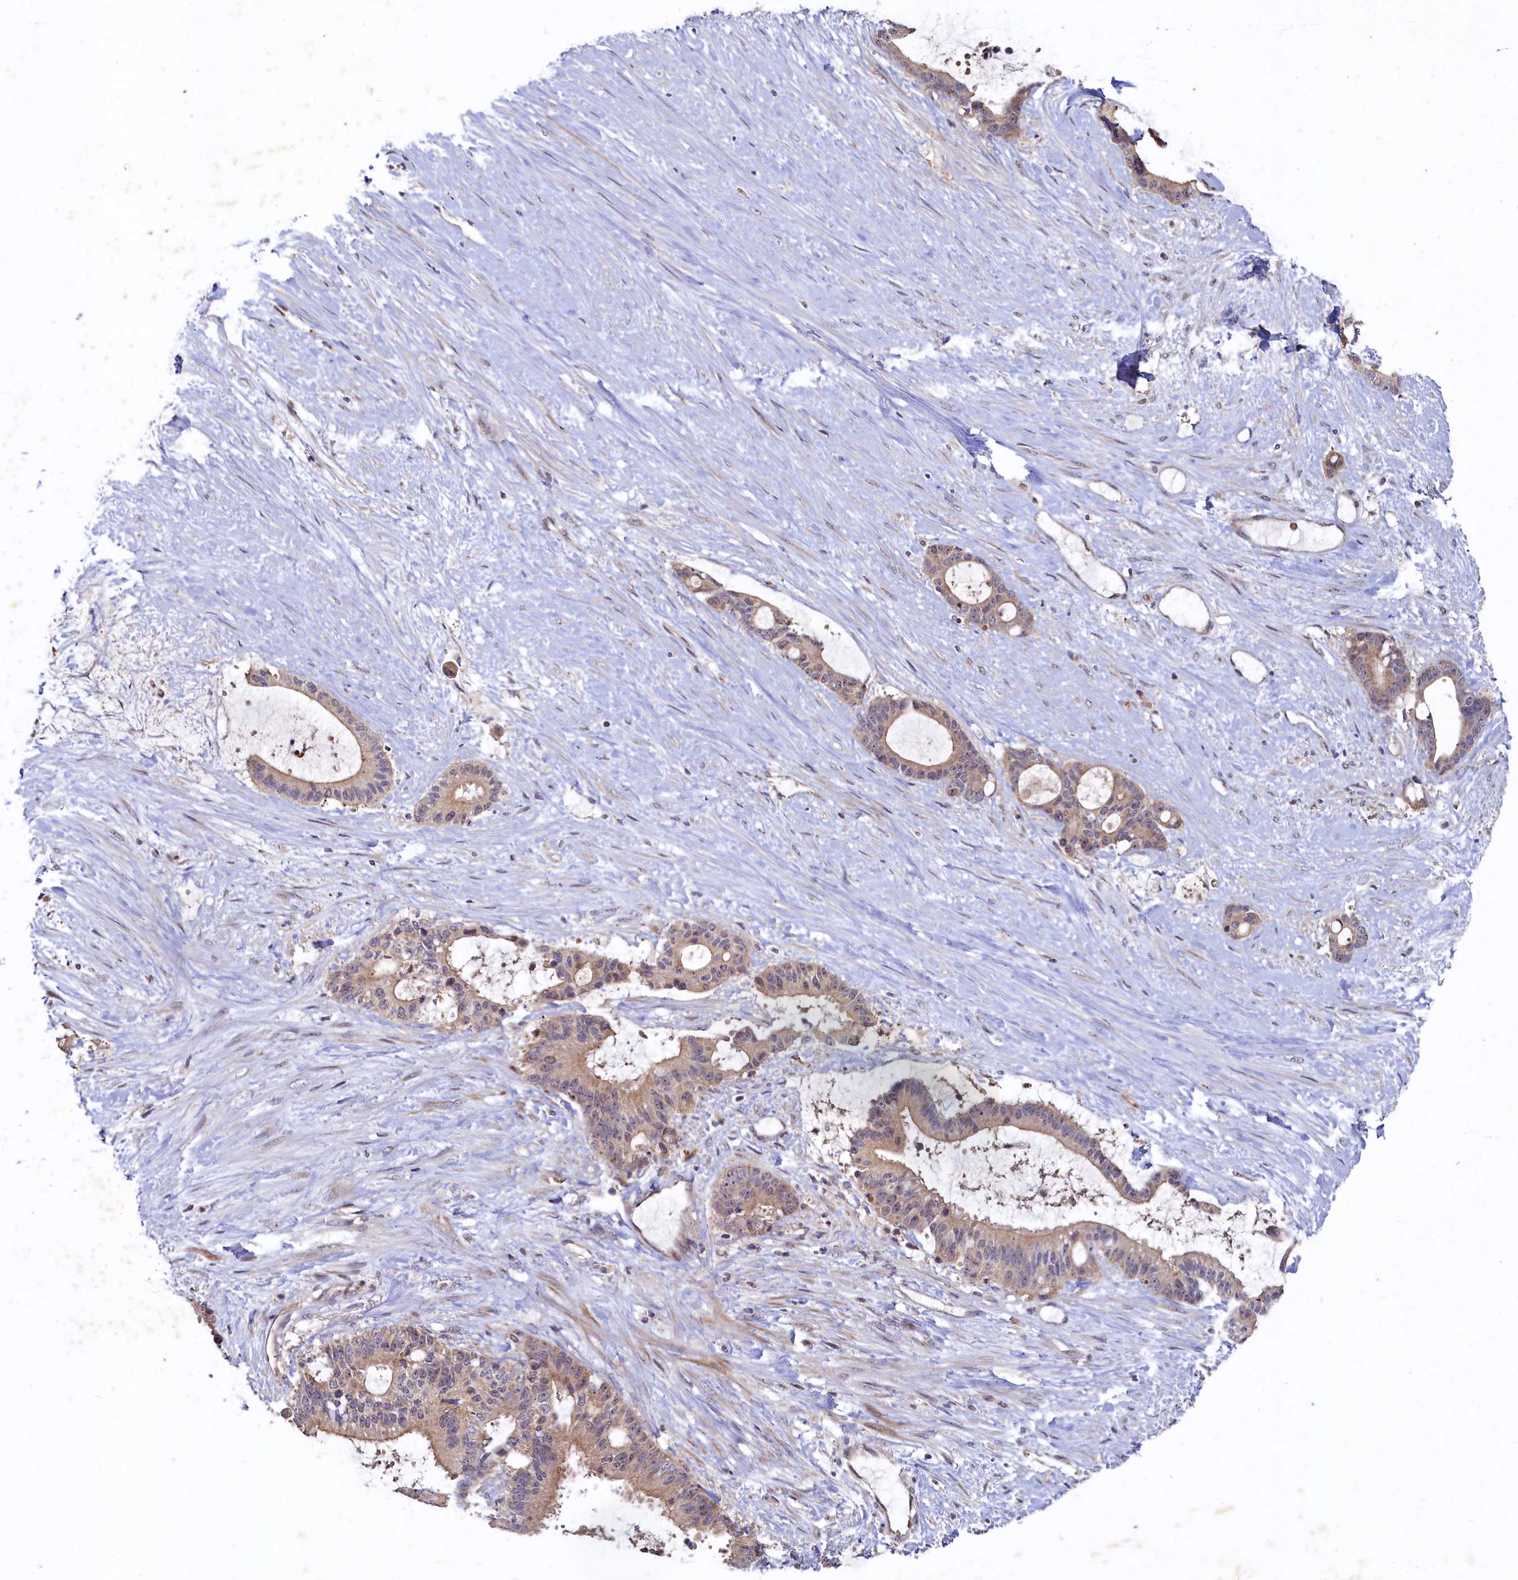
{"staining": {"intensity": "weak", "quantity": ">75%", "location": "cytoplasmic/membranous"}, "tissue": "liver cancer", "cell_type": "Tumor cells", "image_type": "cancer", "snomed": [{"axis": "morphology", "description": "Normal tissue, NOS"}, {"axis": "morphology", "description": "Cholangiocarcinoma"}, {"axis": "topography", "description": "Liver"}, {"axis": "topography", "description": "Peripheral nerve tissue"}], "caption": "Immunohistochemistry photomicrograph of liver cancer stained for a protein (brown), which displays low levels of weak cytoplasmic/membranous staining in about >75% of tumor cells.", "gene": "CEP20", "patient": {"sex": "female", "age": 73}}